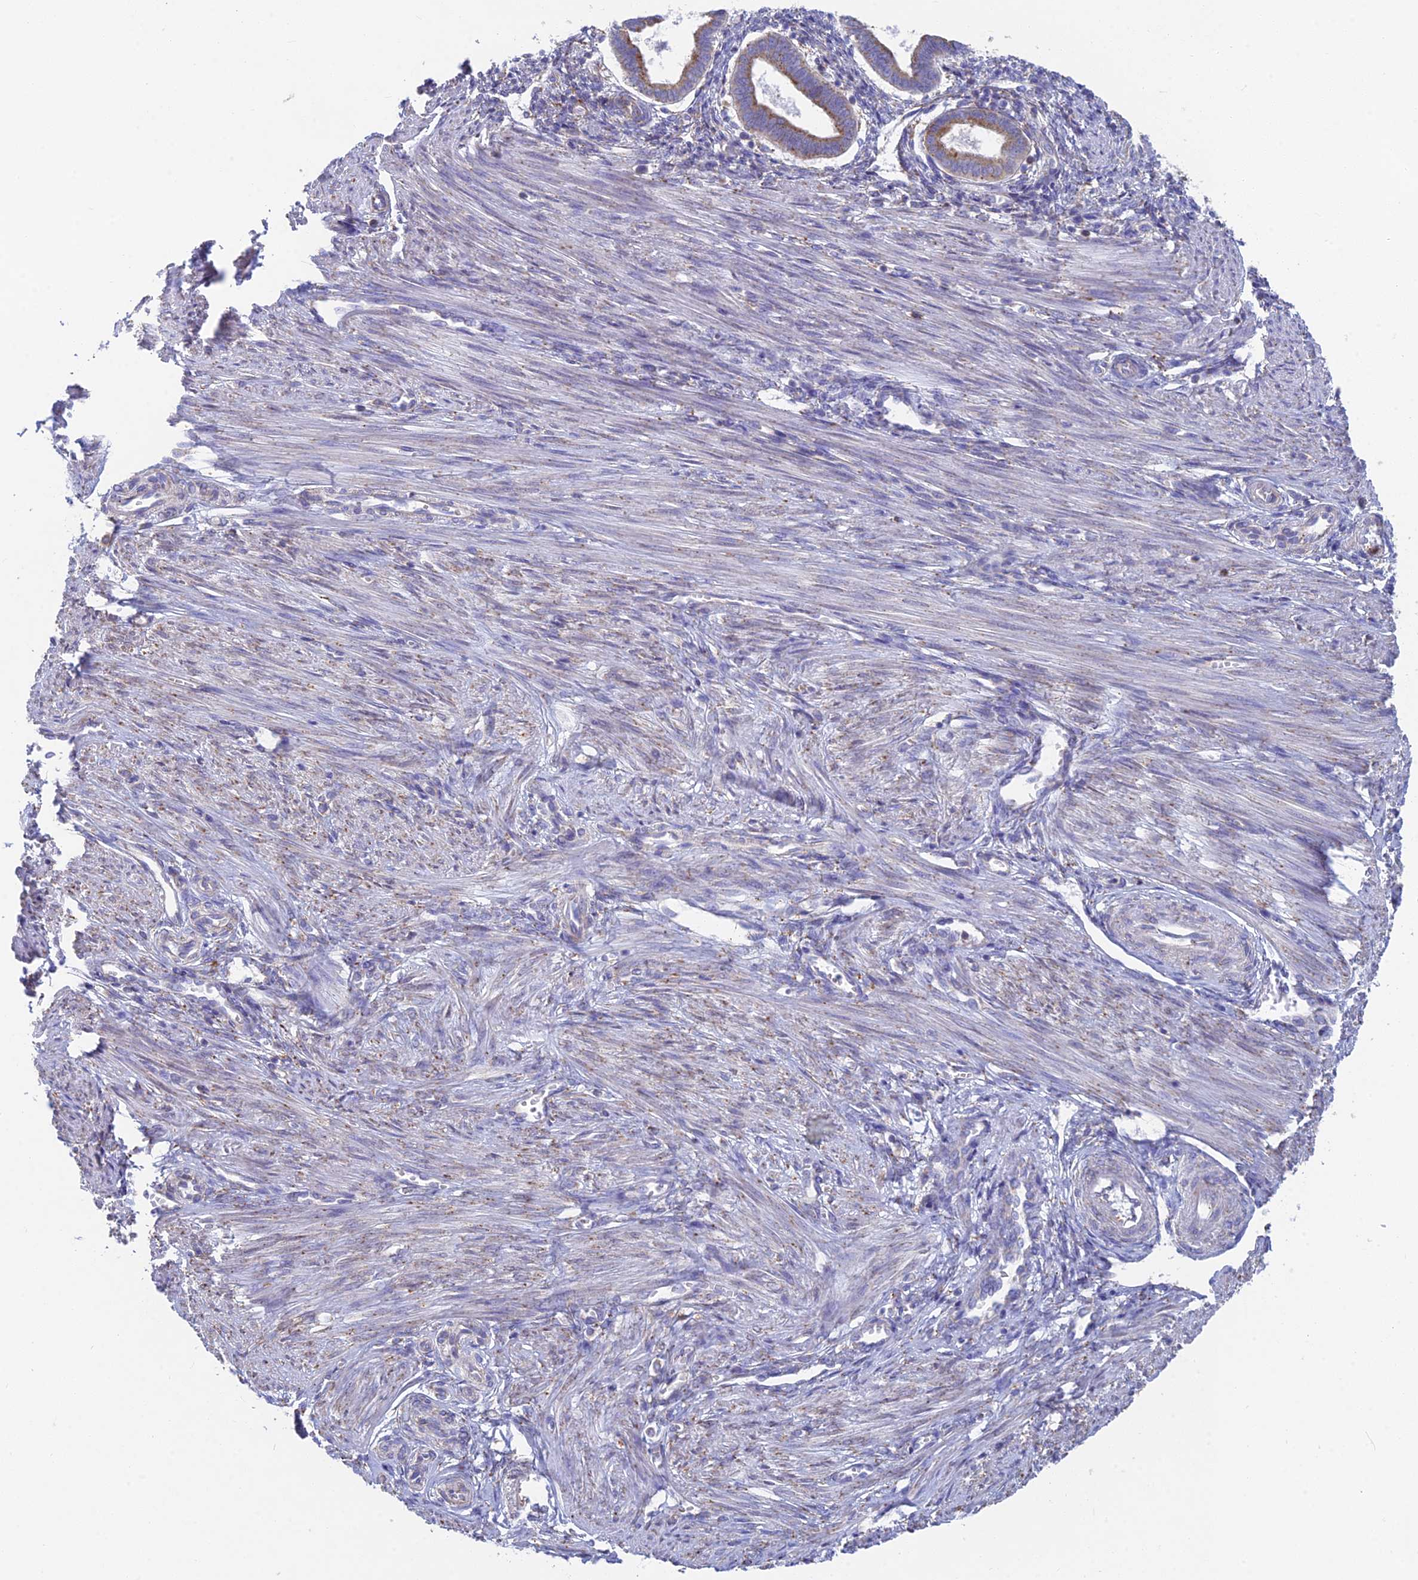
{"staining": {"intensity": "weak", "quantity": "<25%", "location": "cytoplasmic/membranous"}, "tissue": "endometrium", "cell_type": "Cells in endometrial stroma", "image_type": "normal", "snomed": [{"axis": "morphology", "description": "Normal tissue, NOS"}, {"axis": "topography", "description": "Endometrium"}], "caption": "This is an immunohistochemistry (IHC) micrograph of benign human endometrium. There is no staining in cells in endometrial stroma.", "gene": "WDR35", "patient": {"sex": "female", "age": 24}}